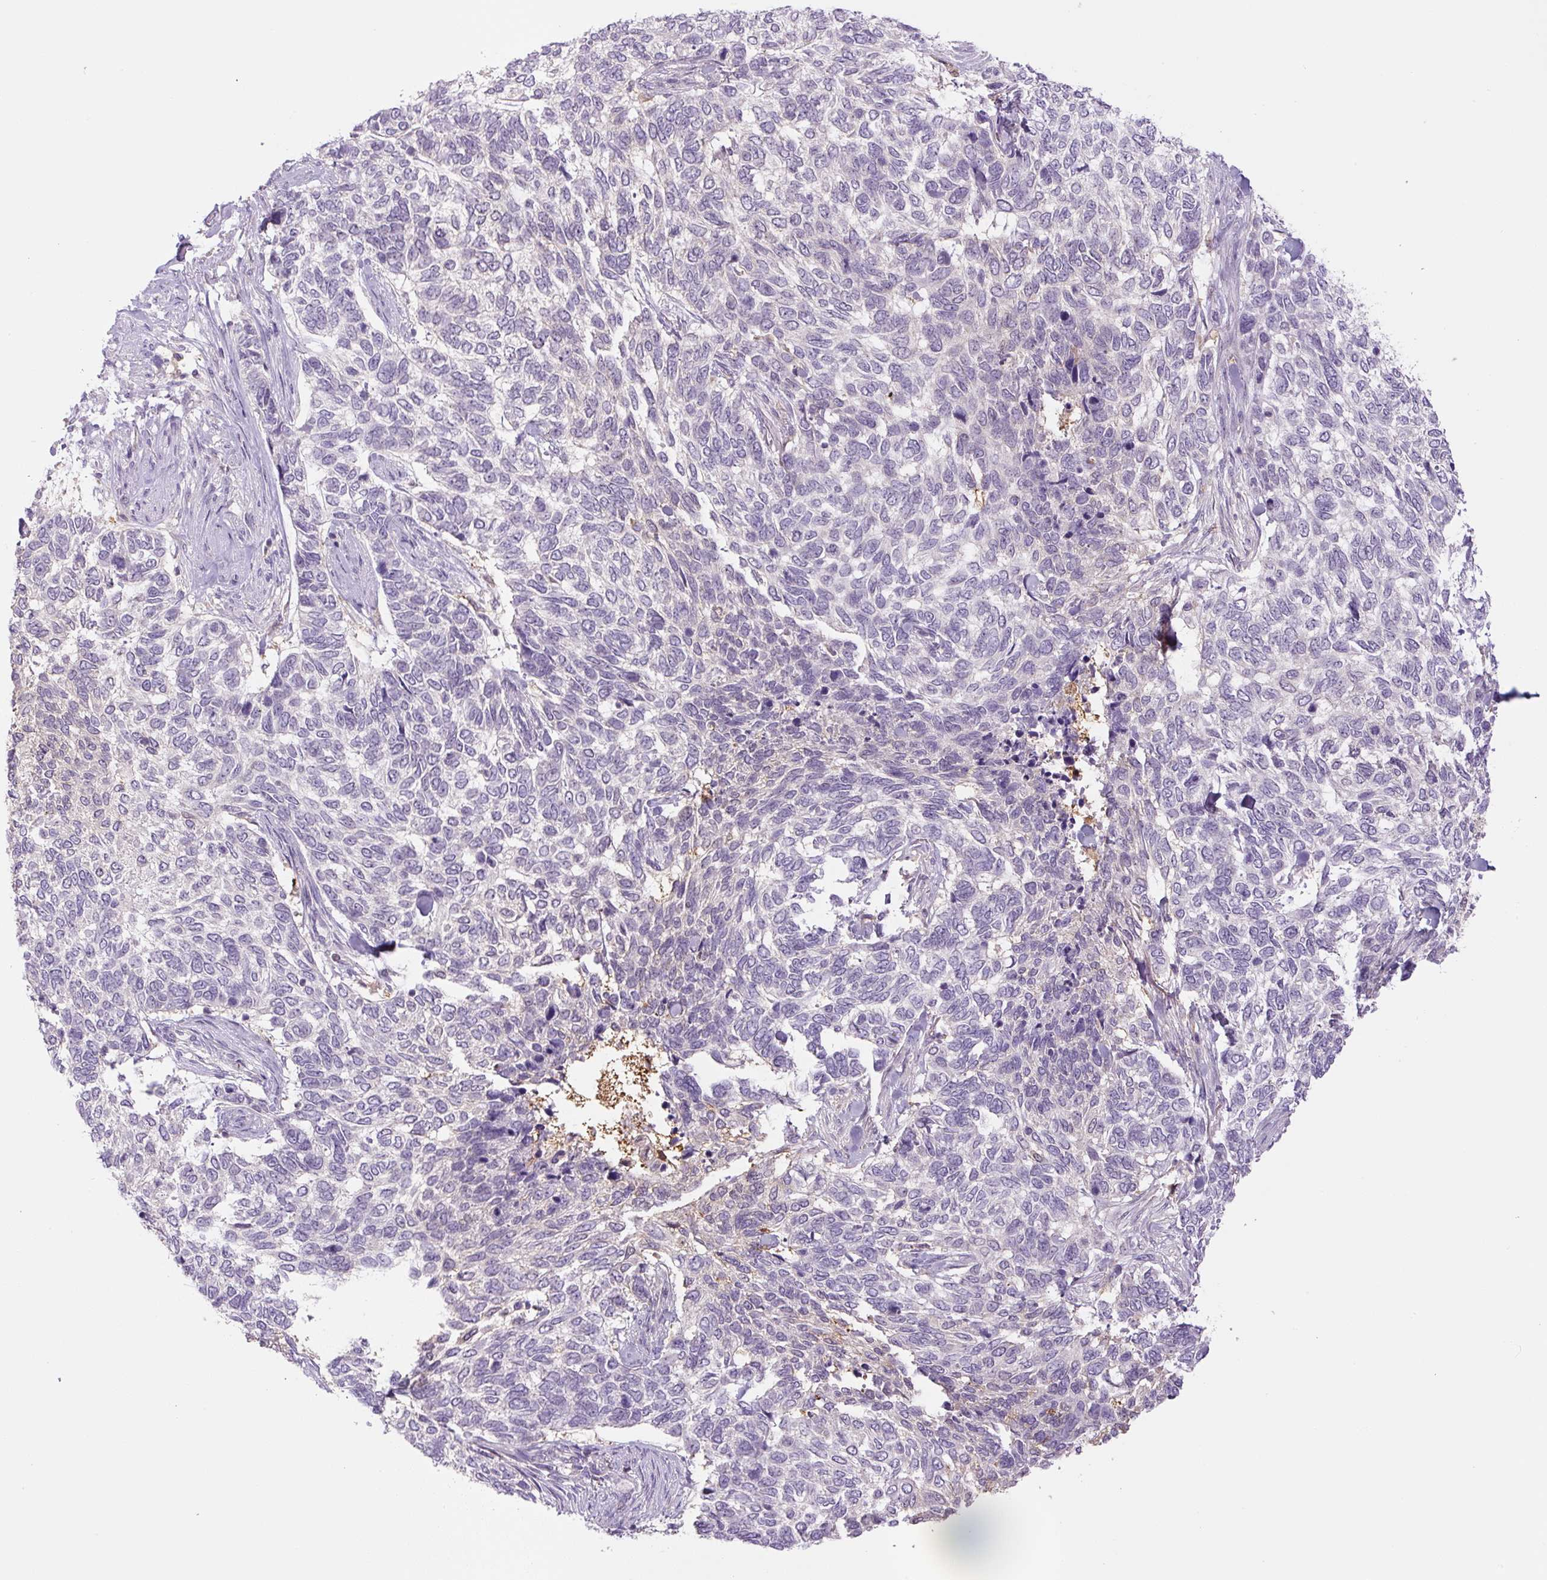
{"staining": {"intensity": "negative", "quantity": "none", "location": "none"}, "tissue": "skin cancer", "cell_type": "Tumor cells", "image_type": "cancer", "snomed": [{"axis": "morphology", "description": "Basal cell carcinoma"}, {"axis": "topography", "description": "Skin"}], "caption": "Micrograph shows no significant protein expression in tumor cells of skin cancer (basal cell carcinoma).", "gene": "SPSB2", "patient": {"sex": "female", "age": 65}}